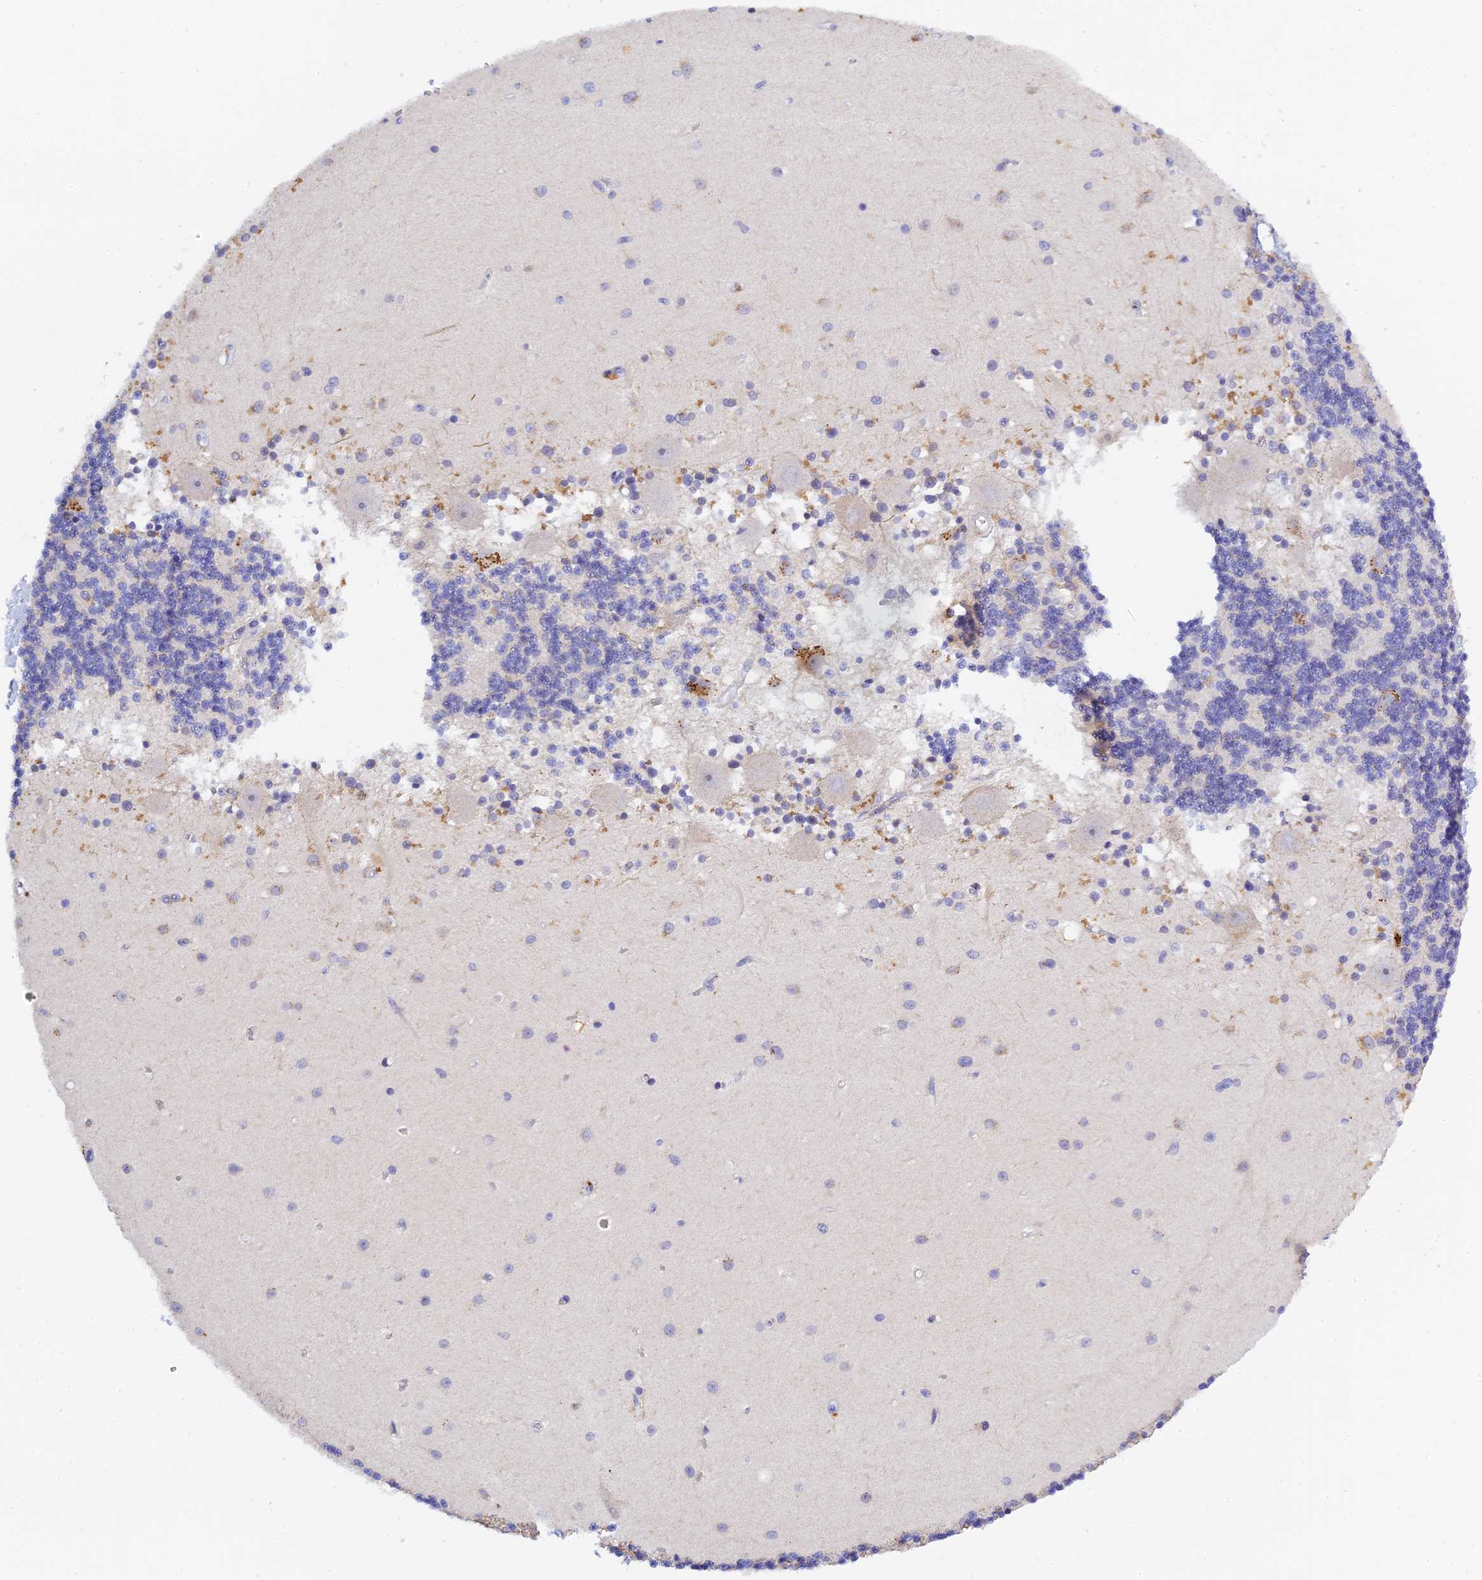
{"staining": {"intensity": "negative", "quantity": "none", "location": "none"}, "tissue": "cerebellum", "cell_type": "Cells in granular layer", "image_type": "normal", "snomed": [{"axis": "morphology", "description": "Normal tissue, NOS"}, {"axis": "topography", "description": "Cerebellum"}], "caption": "Cerebellum stained for a protein using immunohistochemistry (IHC) shows no expression cells in granular layer.", "gene": "RPGRIP1L", "patient": {"sex": "male", "age": 54}}